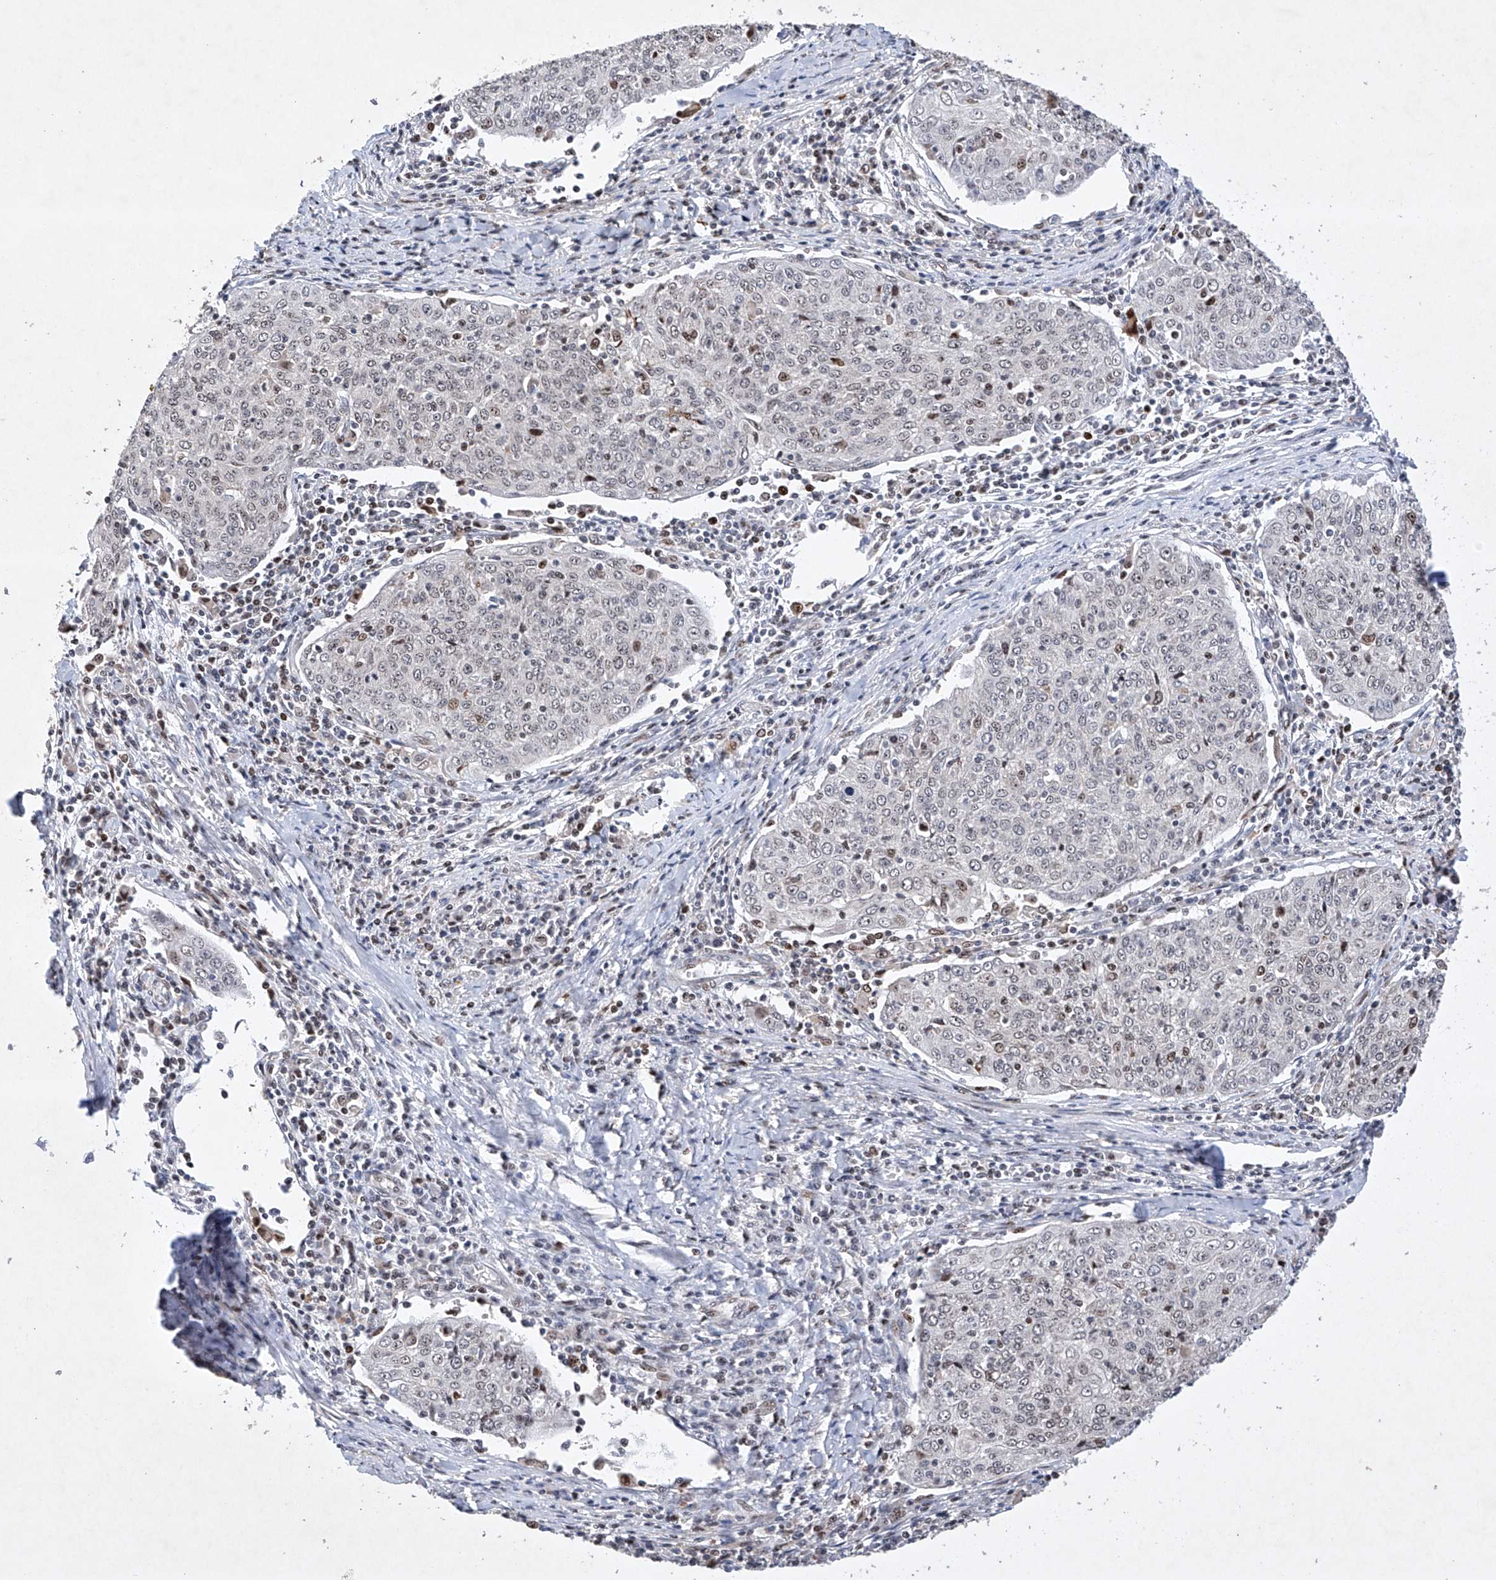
{"staining": {"intensity": "negative", "quantity": "none", "location": "none"}, "tissue": "cervical cancer", "cell_type": "Tumor cells", "image_type": "cancer", "snomed": [{"axis": "morphology", "description": "Squamous cell carcinoma, NOS"}, {"axis": "topography", "description": "Cervix"}], "caption": "This is an IHC image of human cervical cancer (squamous cell carcinoma). There is no positivity in tumor cells.", "gene": "AFG1L", "patient": {"sex": "female", "age": 48}}